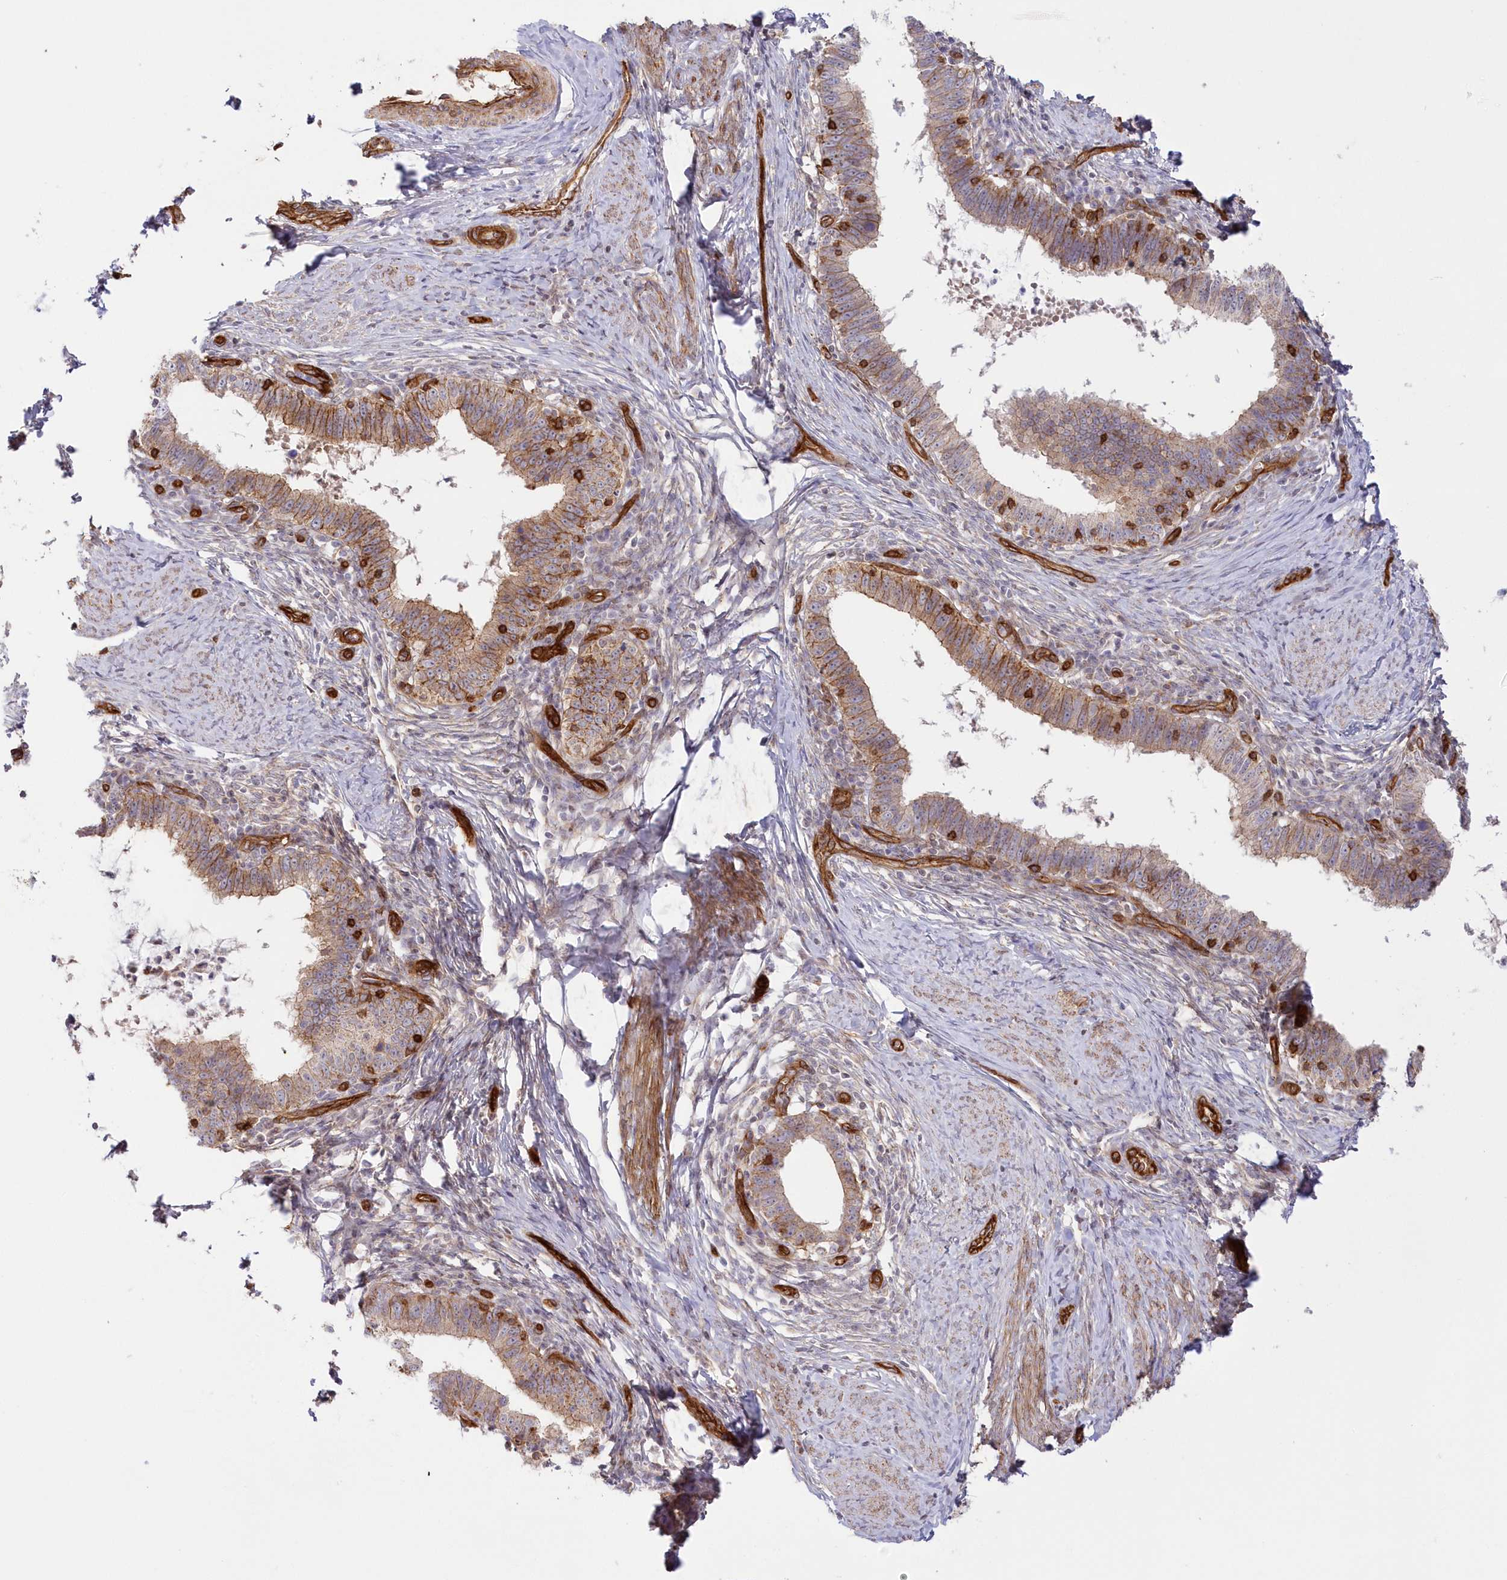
{"staining": {"intensity": "moderate", "quantity": ">75%", "location": "cytoplasmic/membranous"}, "tissue": "cervical cancer", "cell_type": "Tumor cells", "image_type": "cancer", "snomed": [{"axis": "morphology", "description": "Adenocarcinoma, NOS"}, {"axis": "topography", "description": "Cervix"}], "caption": "About >75% of tumor cells in human adenocarcinoma (cervical) reveal moderate cytoplasmic/membranous protein positivity as visualized by brown immunohistochemical staining.", "gene": "AFAP1L2", "patient": {"sex": "female", "age": 36}}